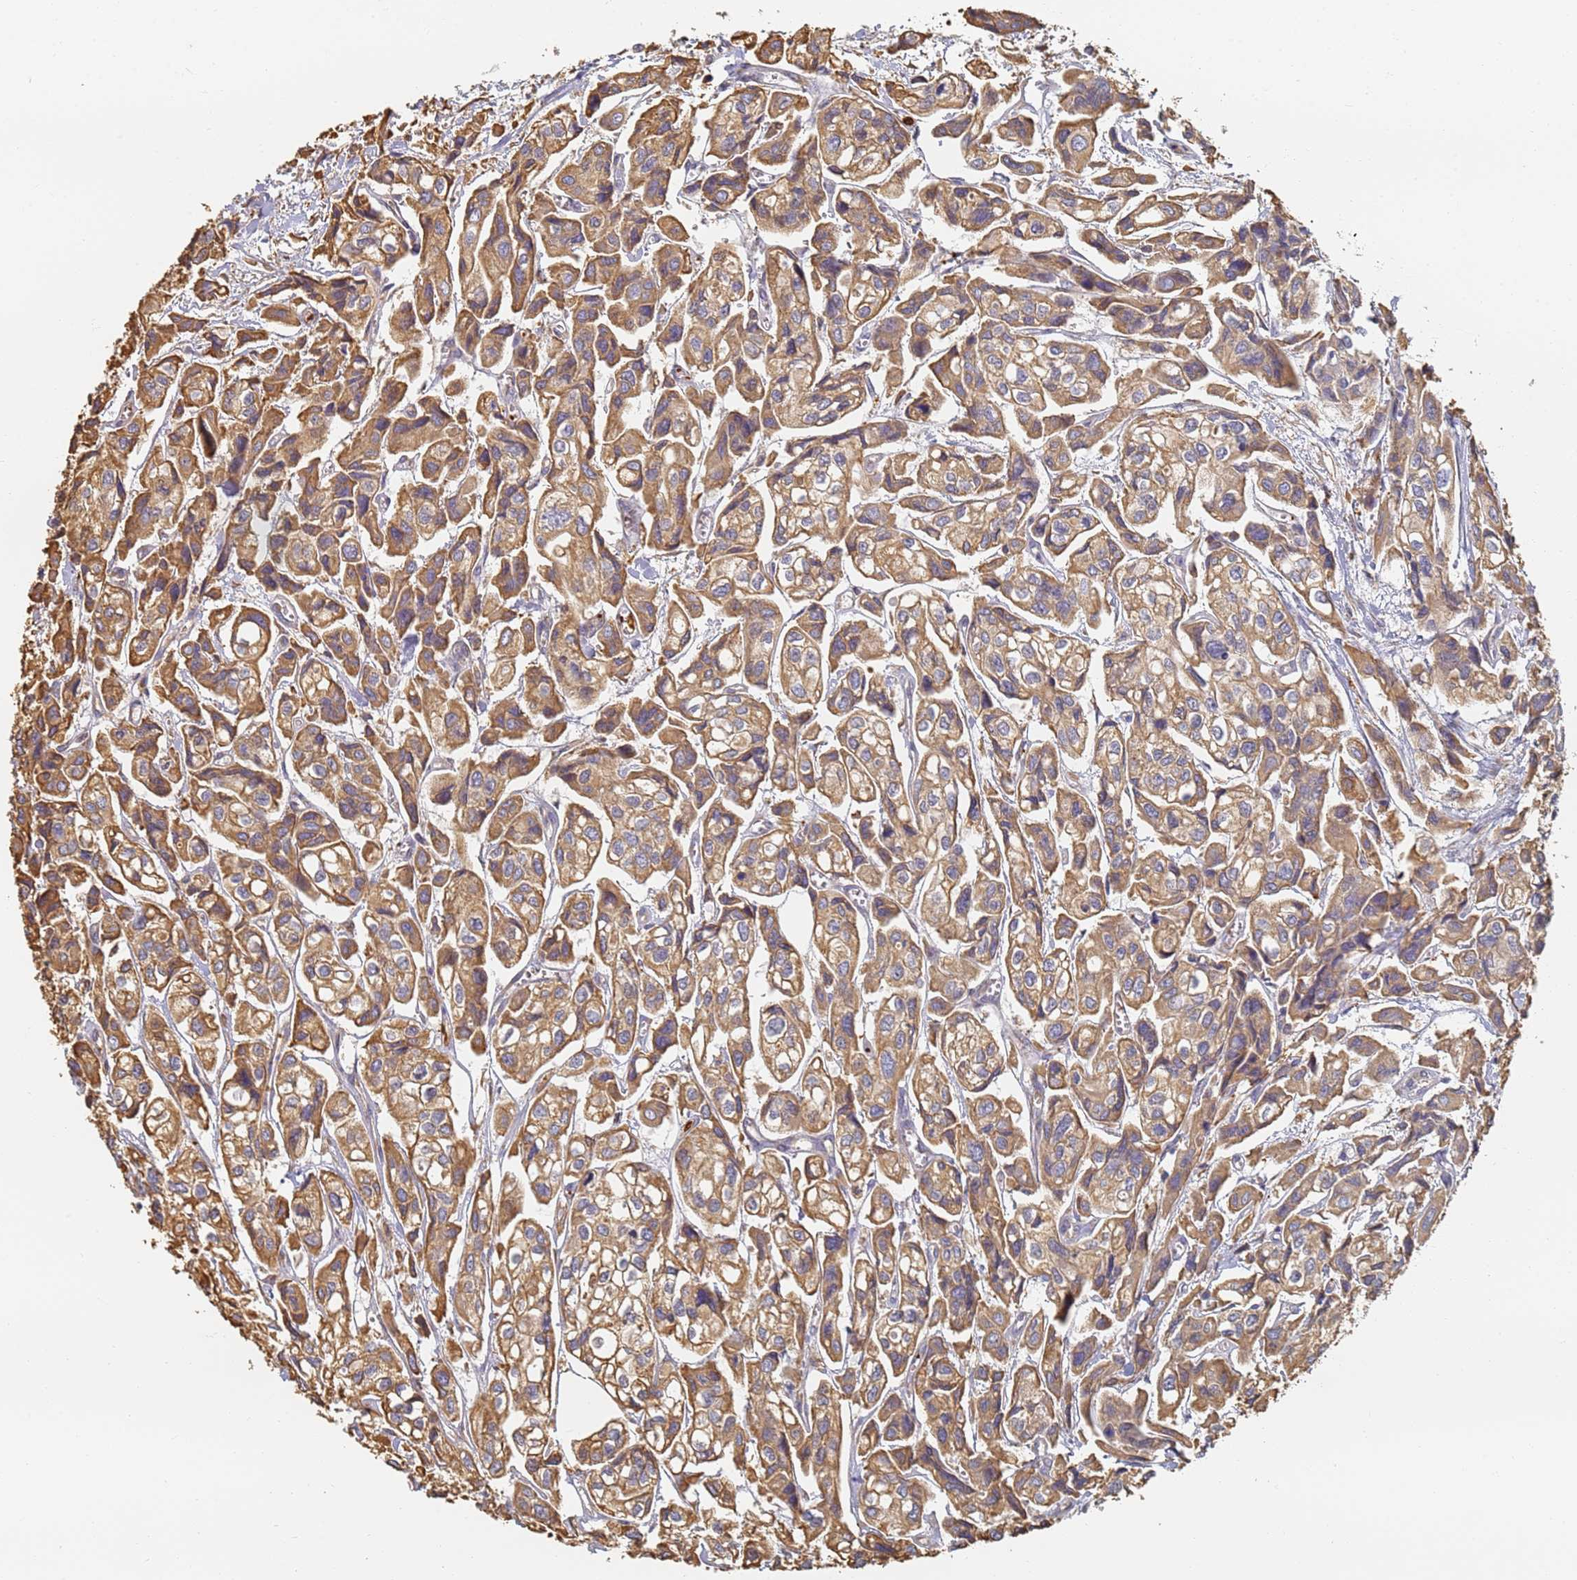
{"staining": {"intensity": "moderate", "quantity": ">75%", "location": "cytoplasmic/membranous"}, "tissue": "urothelial cancer", "cell_type": "Tumor cells", "image_type": "cancer", "snomed": [{"axis": "morphology", "description": "Urothelial carcinoma, High grade"}, {"axis": "topography", "description": "Urinary bladder"}], "caption": "Urothelial cancer stained for a protein demonstrates moderate cytoplasmic/membranous positivity in tumor cells.", "gene": "BIN2", "patient": {"sex": "male", "age": 67}}